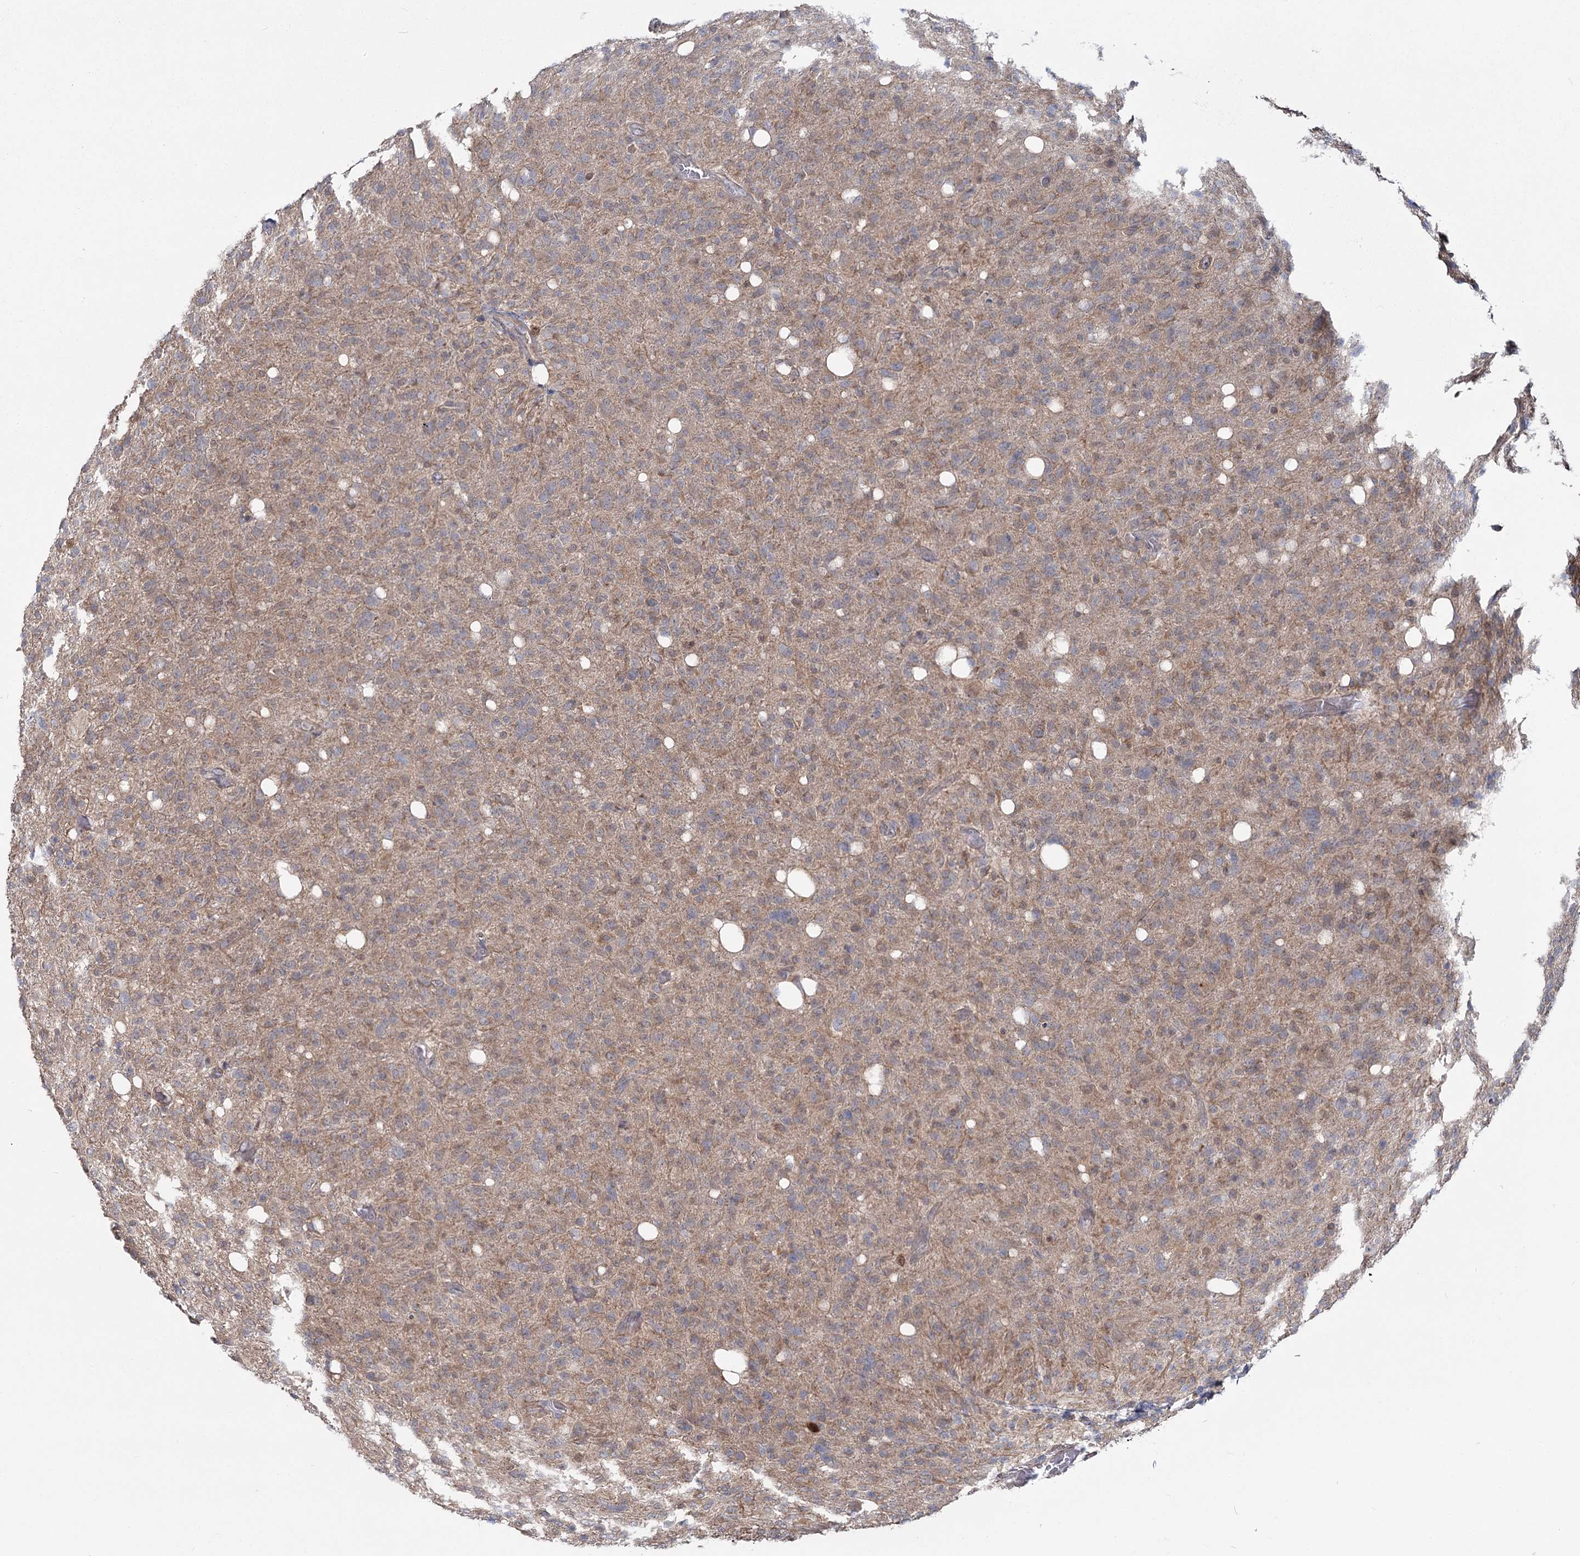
{"staining": {"intensity": "weak", "quantity": ">75%", "location": "cytoplasmic/membranous"}, "tissue": "glioma", "cell_type": "Tumor cells", "image_type": "cancer", "snomed": [{"axis": "morphology", "description": "Glioma, malignant, High grade"}, {"axis": "topography", "description": "Brain"}], "caption": "A brown stain labels weak cytoplasmic/membranous staining of a protein in glioma tumor cells.", "gene": "TBC1D9B", "patient": {"sex": "female", "age": 57}}